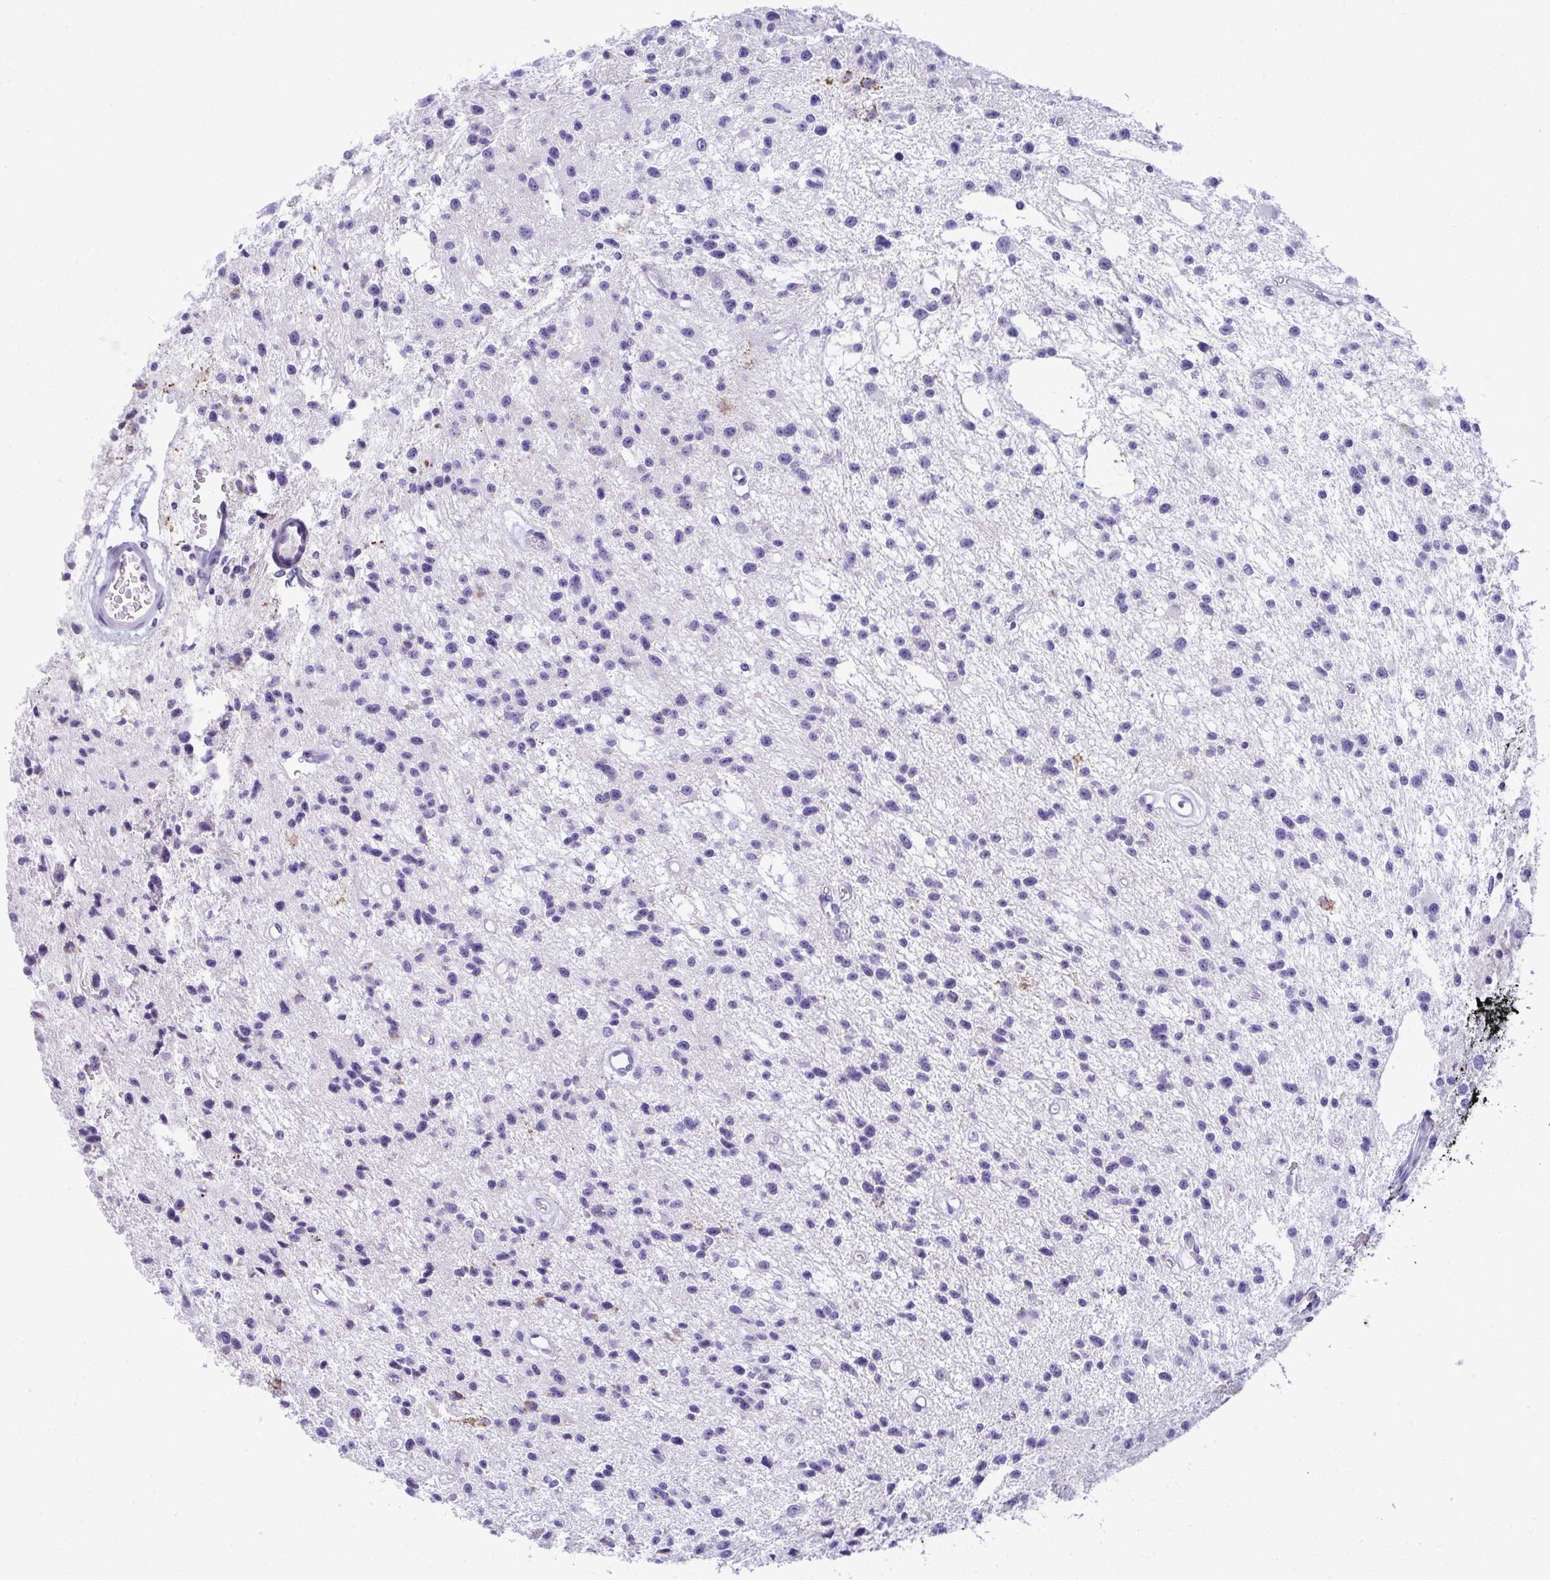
{"staining": {"intensity": "negative", "quantity": "none", "location": "none"}, "tissue": "glioma", "cell_type": "Tumor cells", "image_type": "cancer", "snomed": [{"axis": "morphology", "description": "Glioma, malignant, Low grade"}, {"axis": "topography", "description": "Brain"}], "caption": "This is a image of immunohistochemistry (IHC) staining of glioma, which shows no positivity in tumor cells.", "gene": "AIG1", "patient": {"sex": "male", "age": 43}}